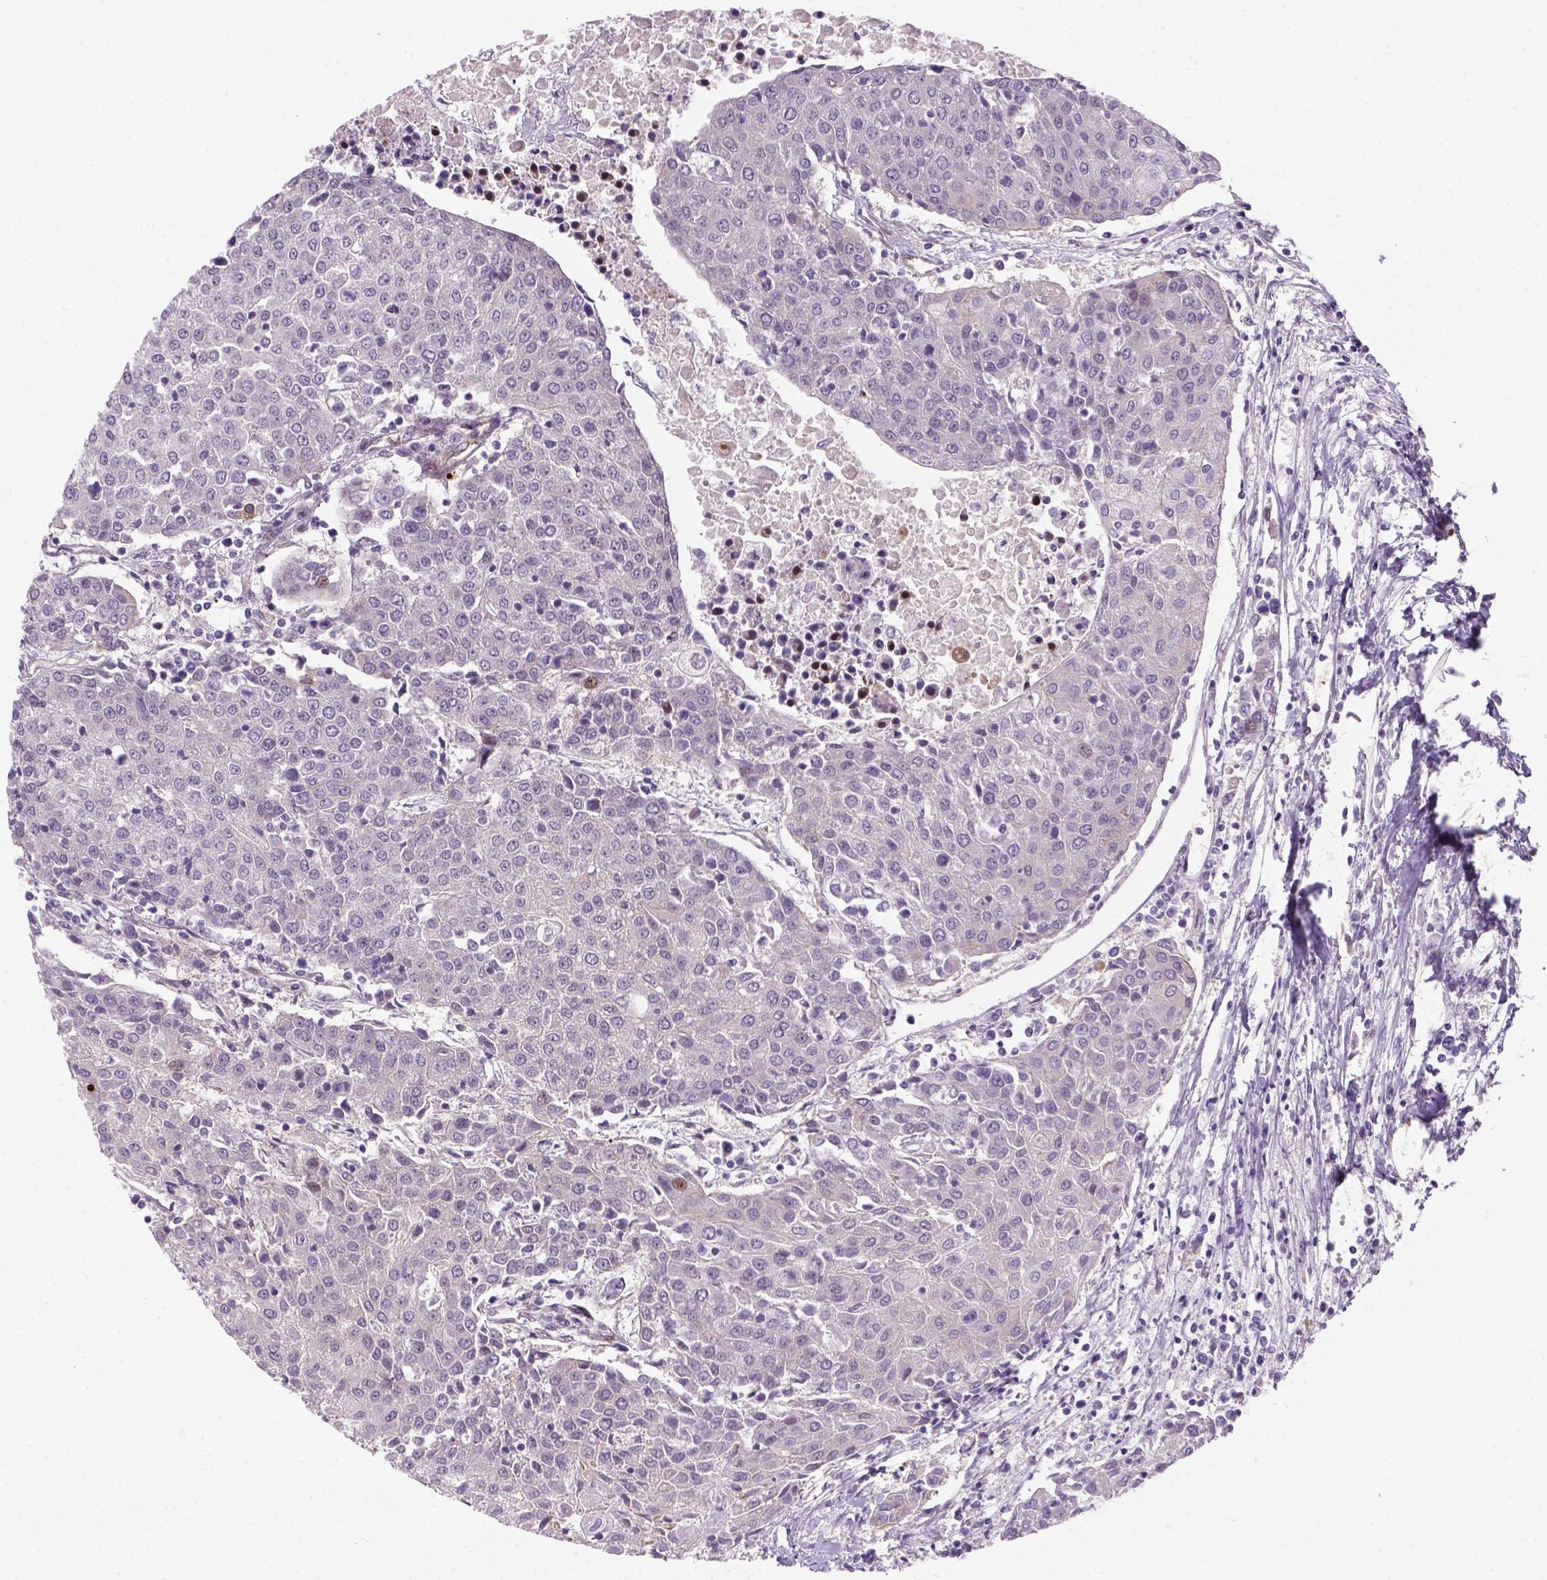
{"staining": {"intensity": "negative", "quantity": "none", "location": "none"}, "tissue": "urothelial cancer", "cell_type": "Tumor cells", "image_type": "cancer", "snomed": [{"axis": "morphology", "description": "Urothelial carcinoma, High grade"}, {"axis": "topography", "description": "Urinary bladder"}], "caption": "Human high-grade urothelial carcinoma stained for a protein using immunohistochemistry (IHC) reveals no staining in tumor cells.", "gene": "VSTM5", "patient": {"sex": "female", "age": 85}}